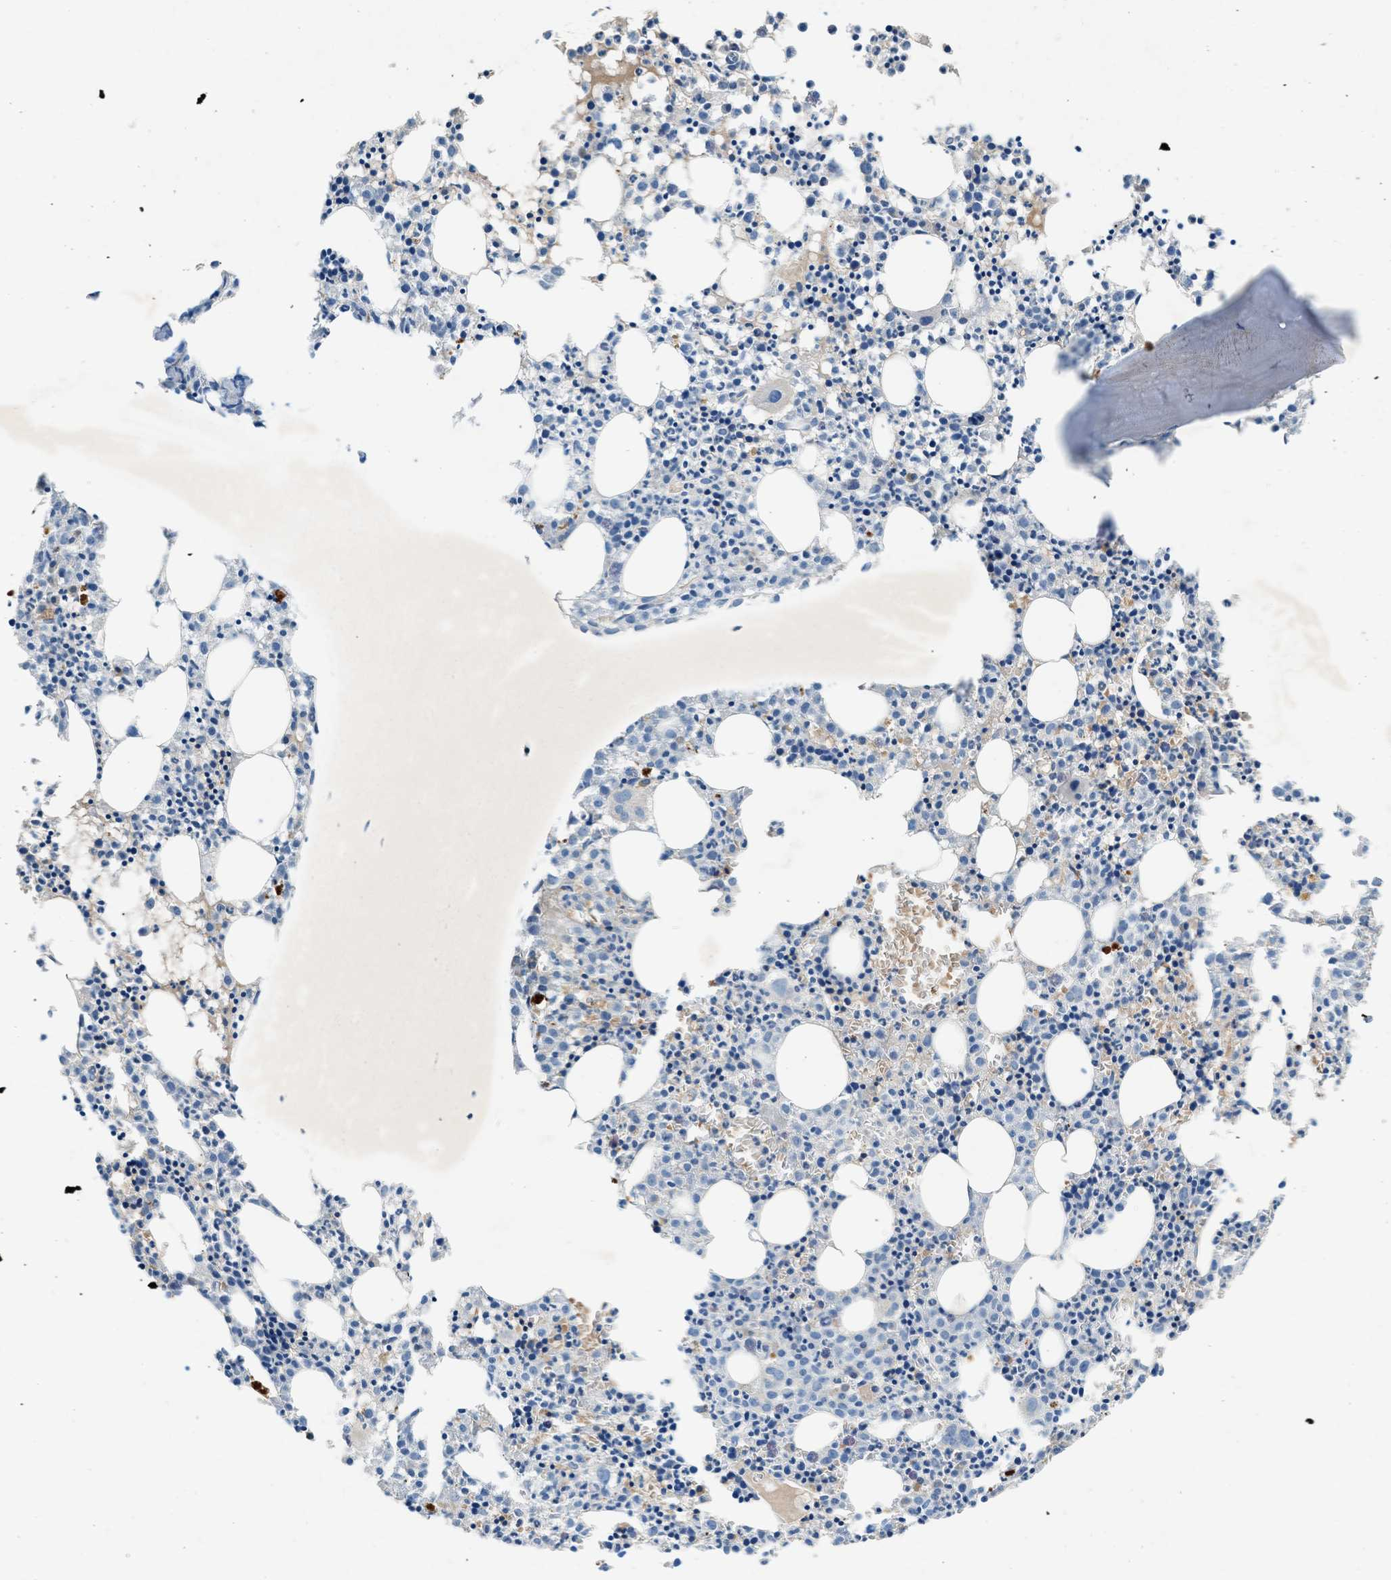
{"staining": {"intensity": "weak", "quantity": "25%-75%", "location": "cytoplasmic/membranous"}, "tissue": "bone marrow", "cell_type": "Hematopoietic cells", "image_type": "normal", "snomed": [{"axis": "morphology", "description": "Normal tissue, NOS"}, {"axis": "morphology", "description": "Inflammation, NOS"}, {"axis": "topography", "description": "Bone marrow"}], "caption": "The micrograph displays a brown stain indicating the presence of a protein in the cytoplasmic/membranous of hematopoietic cells in bone marrow.", "gene": "RWDD2B", "patient": {"sex": "male", "age": 25}}